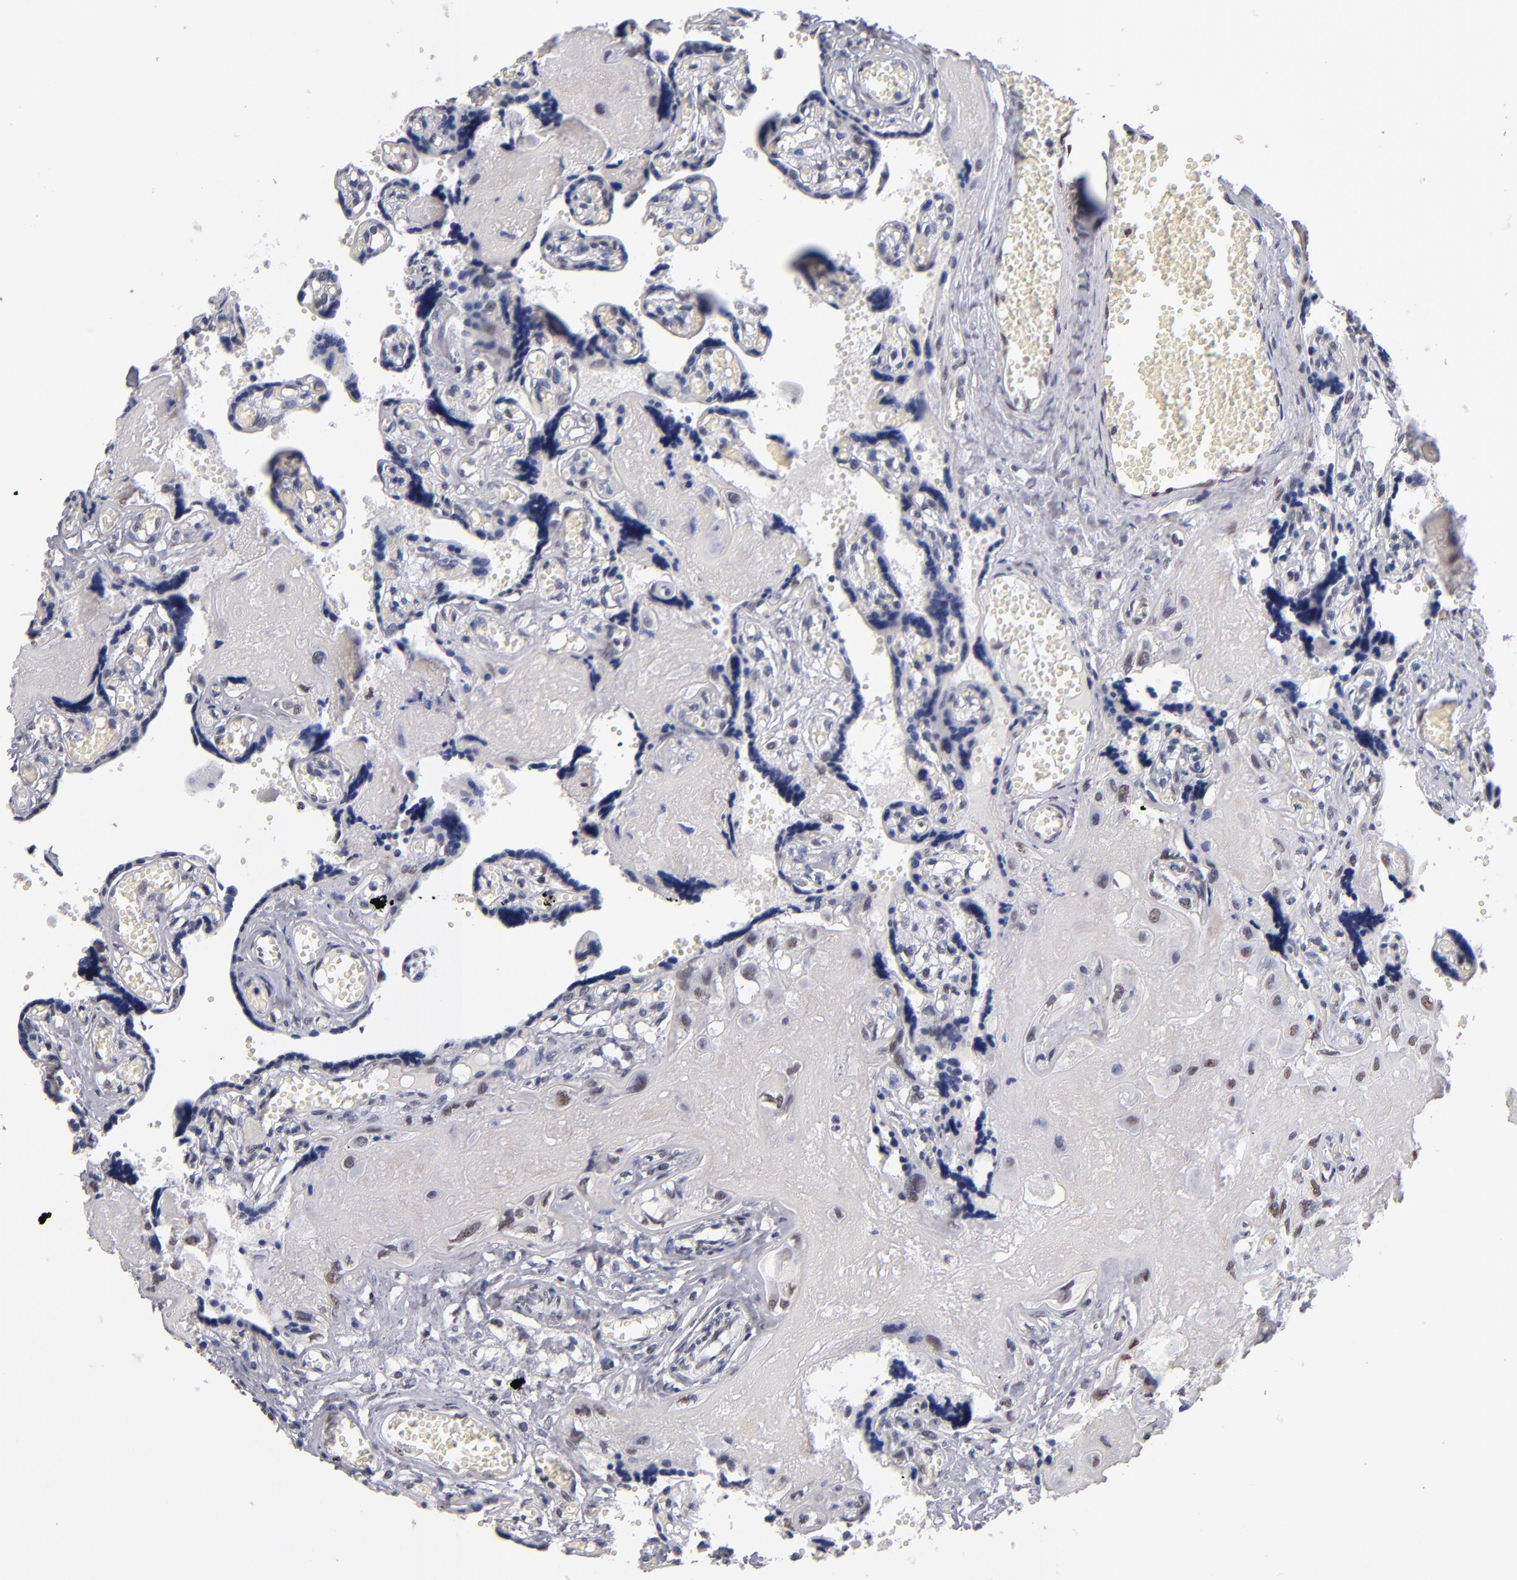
{"staining": {"intensity": "strong", "quantity": "25%-75%", "location": "nuclear"}, "tissue": "placenta", "cell_type": "Decidual cells", "image_type": "normal", "snomed": [{"axis": "morphology", "description": "Normal tissue, NOS"}, {"axis": "morphology", "description": "Degeneration, NOS"}, {"axis": "topography", "description": "Placenta"}], "caption": "Protein analysis of unremarkable placenta exhibits strong nuclear expression in approximately 25%-75% of decidual cells. The protein of interest is shown in brown color, while the nuclei are stained blue.", "gene": "MN1", "patient": {"sex": "female", "age": 35}}